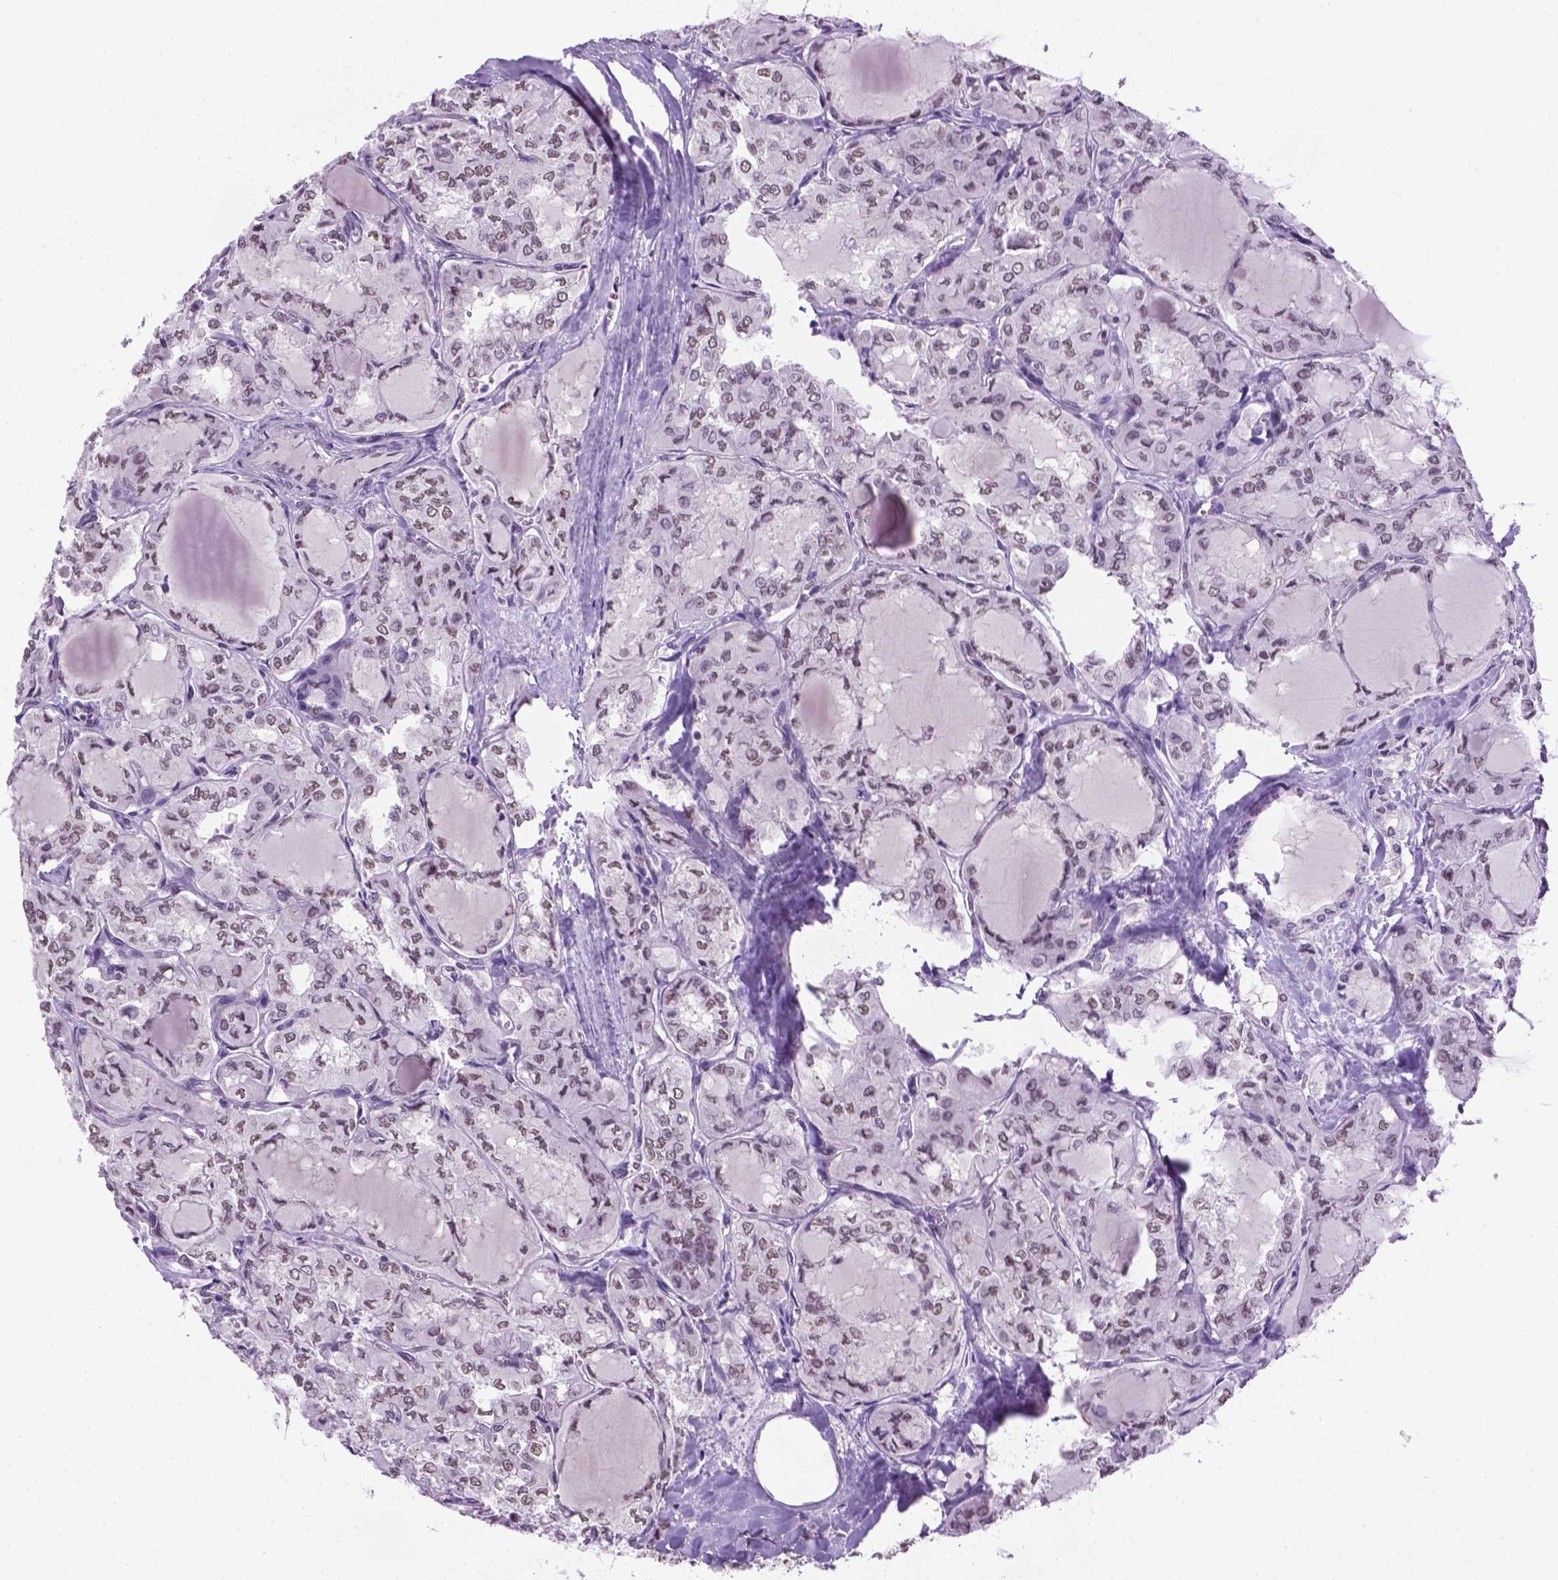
{"staining": {"intensity": "weak", "quantity": "25%-75%", "location": "nuclear"}, "tissue": "thyroid cancer", "cell_type": "Tumor cells", "image_type": "cancer", "snomed": [{"axis": "morphology", "description": "Papillary adenocarcinoma, NOS"}, {"axis": "topography", "description": "Thyroid gland"}], "caption": "A histopathology image of human thyroid cancer (papillary adenocarcinoma) stained for a protein shows weak nuclear brown staining in tumor cells. Nuclei are stained in blue.", "gene": "ABI2", "patient": {"sex": "male", "age": 20}}